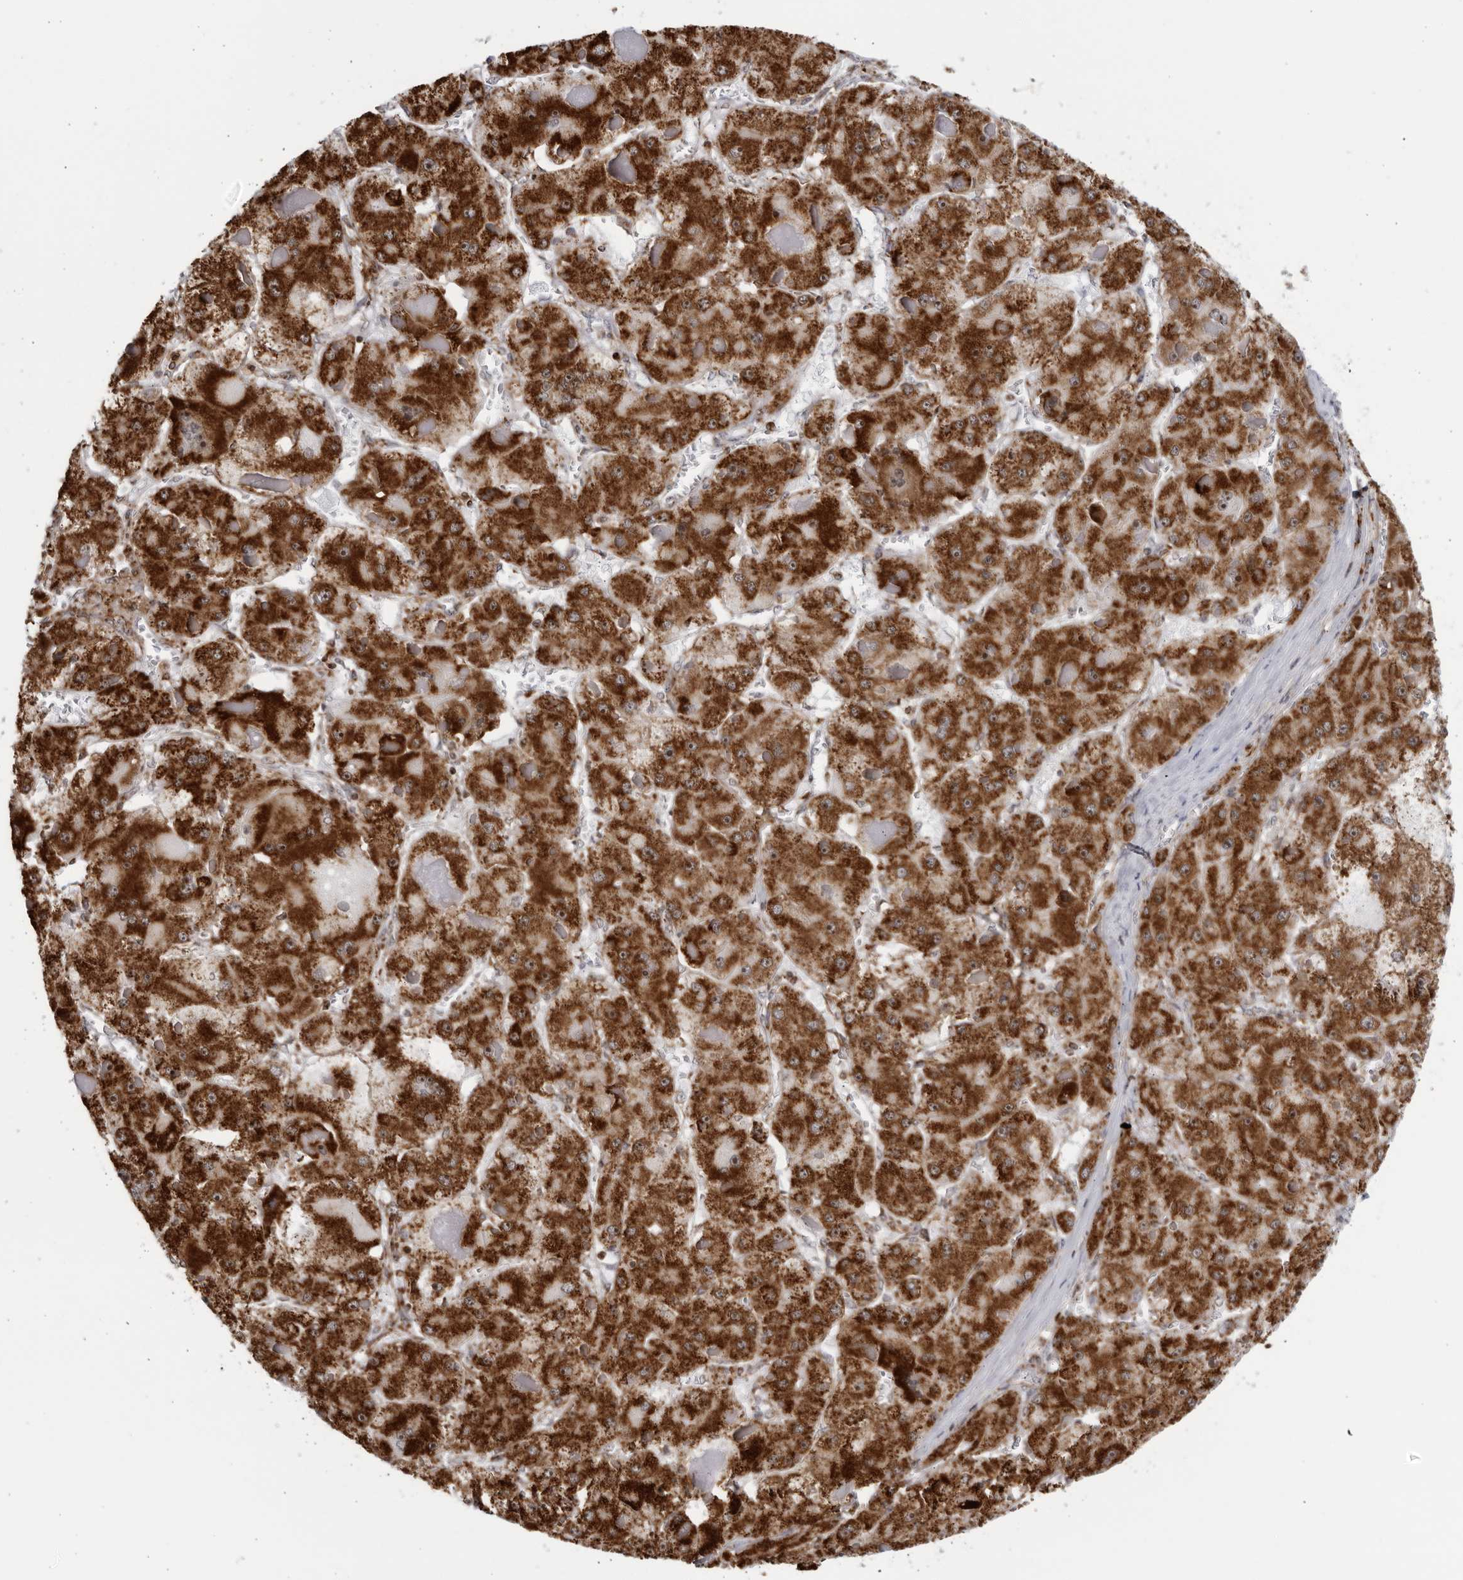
{"staining": {"intensity": "strong", "quantity": ">75%", "location": "cytoplasmic/membranous,nuclear"}, "tissue": "liver cancer", "cell_type": "Tumor cells", "image_type": "cancer", "snomed": [{"axis": "morphology", "description": "Carcinoma, Hepatocellular, NOS"}, {"axis": "topography", "description": "Liver"}], "caption": "Immunohistochemical staining of liver cancer (hepatocellular carcinoma) exhibits strong cytoplasmic/membranous and nuclear protein positivity in approximately >75% of tumor cells. (IHC, brightfield microscopy, high magnification).", "gene": "RBM34", "patient": {"sex": "female", "age": 73}}